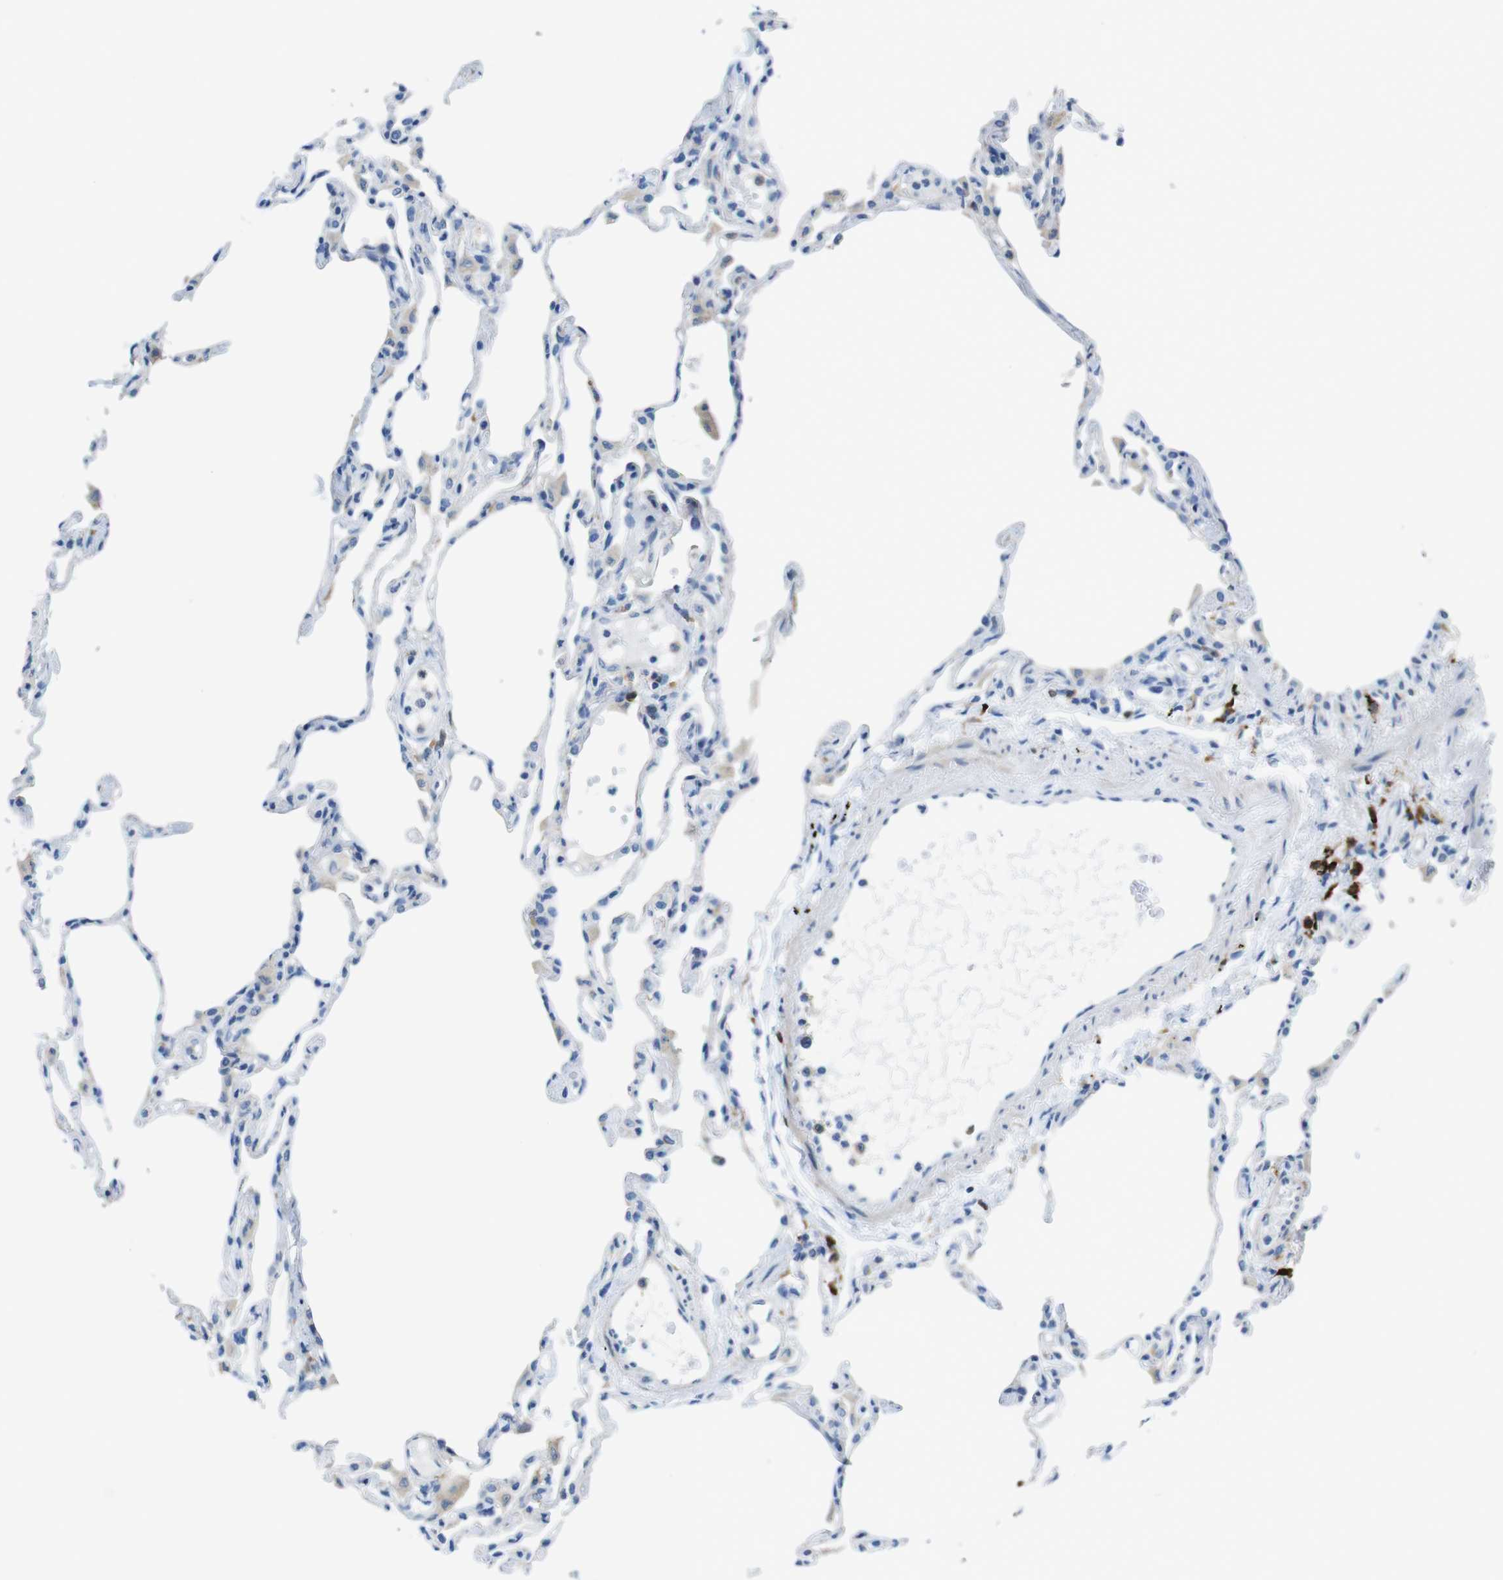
{"staining": {"intensity": "negative", "quantity": "none", "location": "none"}, "tissue": "lung", "cell_type": "Alveolar cells", "image_type": "normal", "snomed": [{"axis": "morphology", "description": "Normal tissue, NOS"}, {"axis": "topography", "description": "Lung"}], "caption": "This is a image of immunohistochemistry (IHC) staining of normal lung, which shows no expression in alveolar cells.", "gene": "CLMN", "patient": {"sex": "female", "age": 49}}